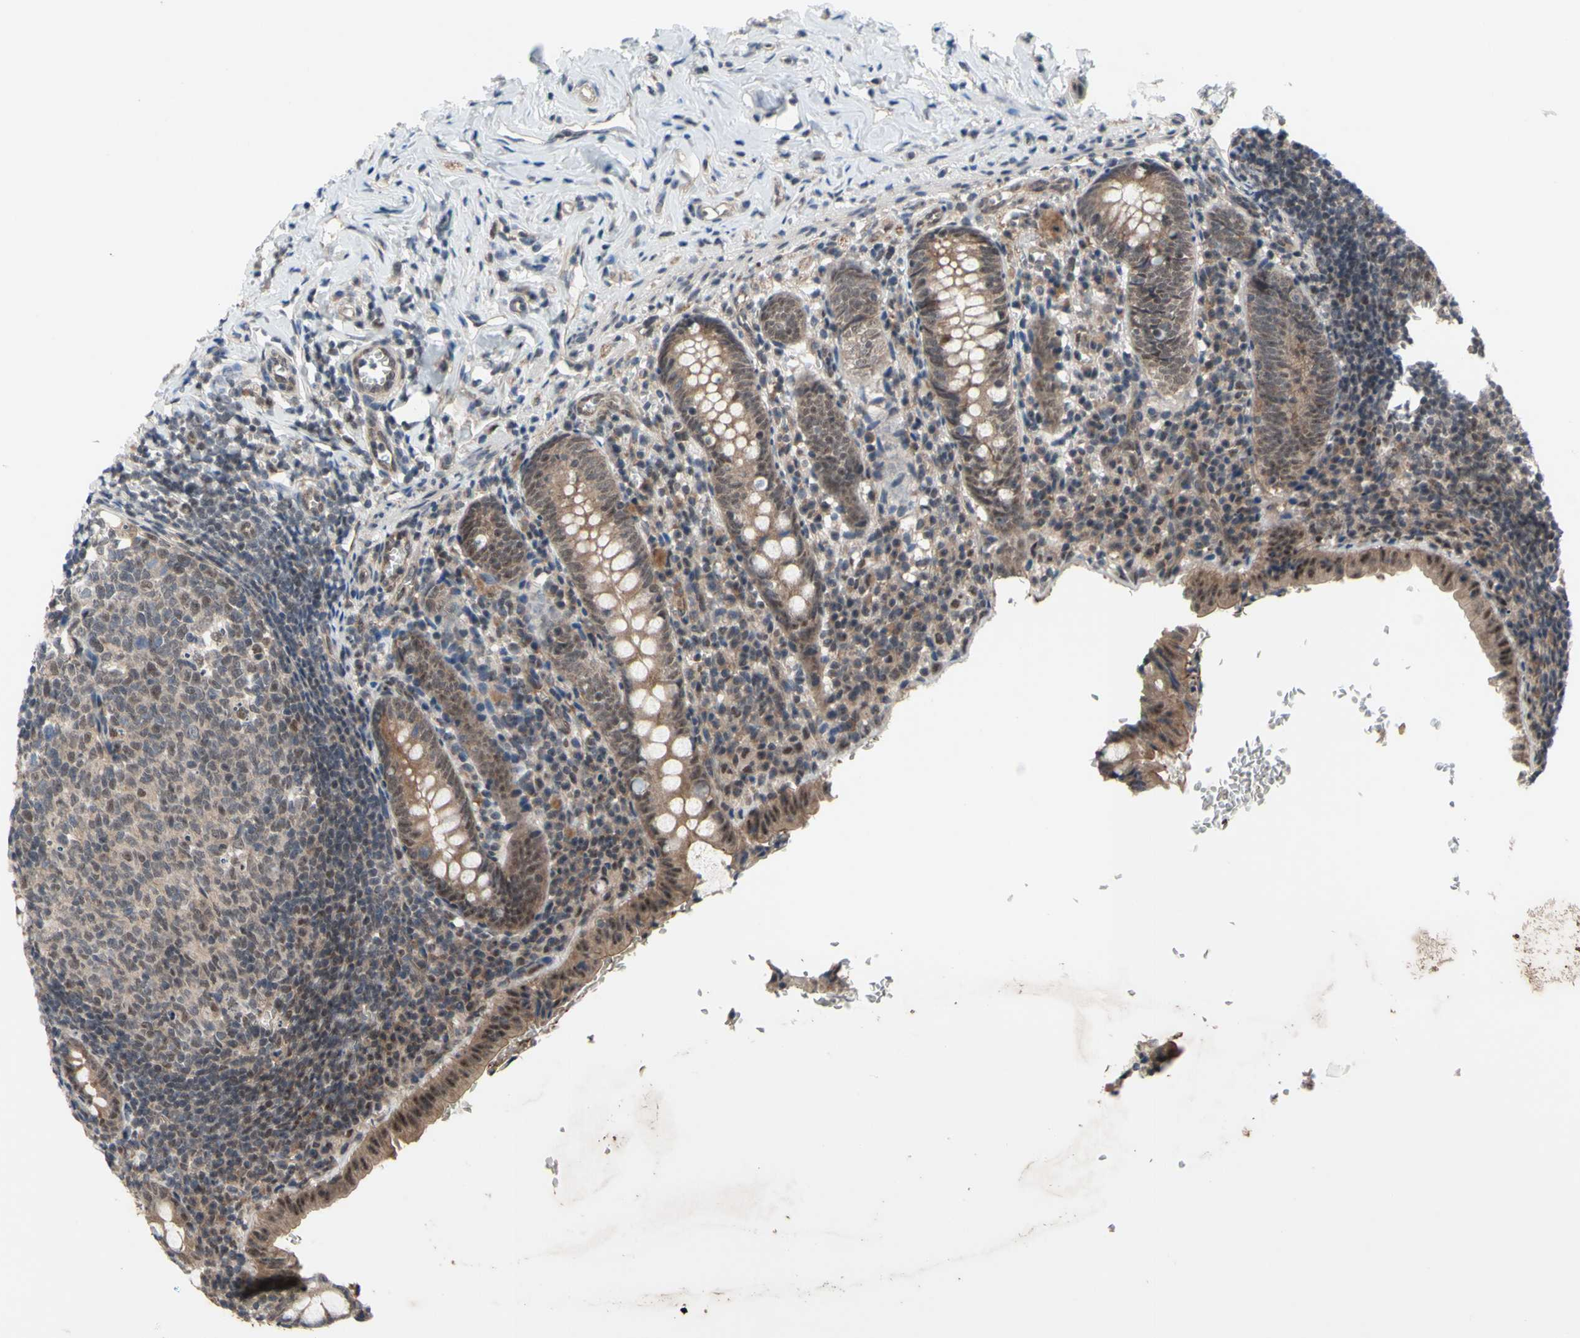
{"staining": {"intensity": "moderate", "quantity": "25%-75%", "location": "cytoplasmic/membranous,nuclear"}, "tissue": "appendix", "cell_type": "Glandular cells", "image_type": "normal", "snomed": [{"axis": "morphology", "description": "Normal tissue, NOS"}, {"axis": "topography", "description": "Appendix"}], "caption": "There is medium levels of moderate cytoplasmic/membranous,nuclear staining in glandular cells of unremarkable appendix, as demonstrated by immunohistochemical staining (brown color).", "gene": "TRDMT1", "patient": {"sex": "female", "age": 10}}